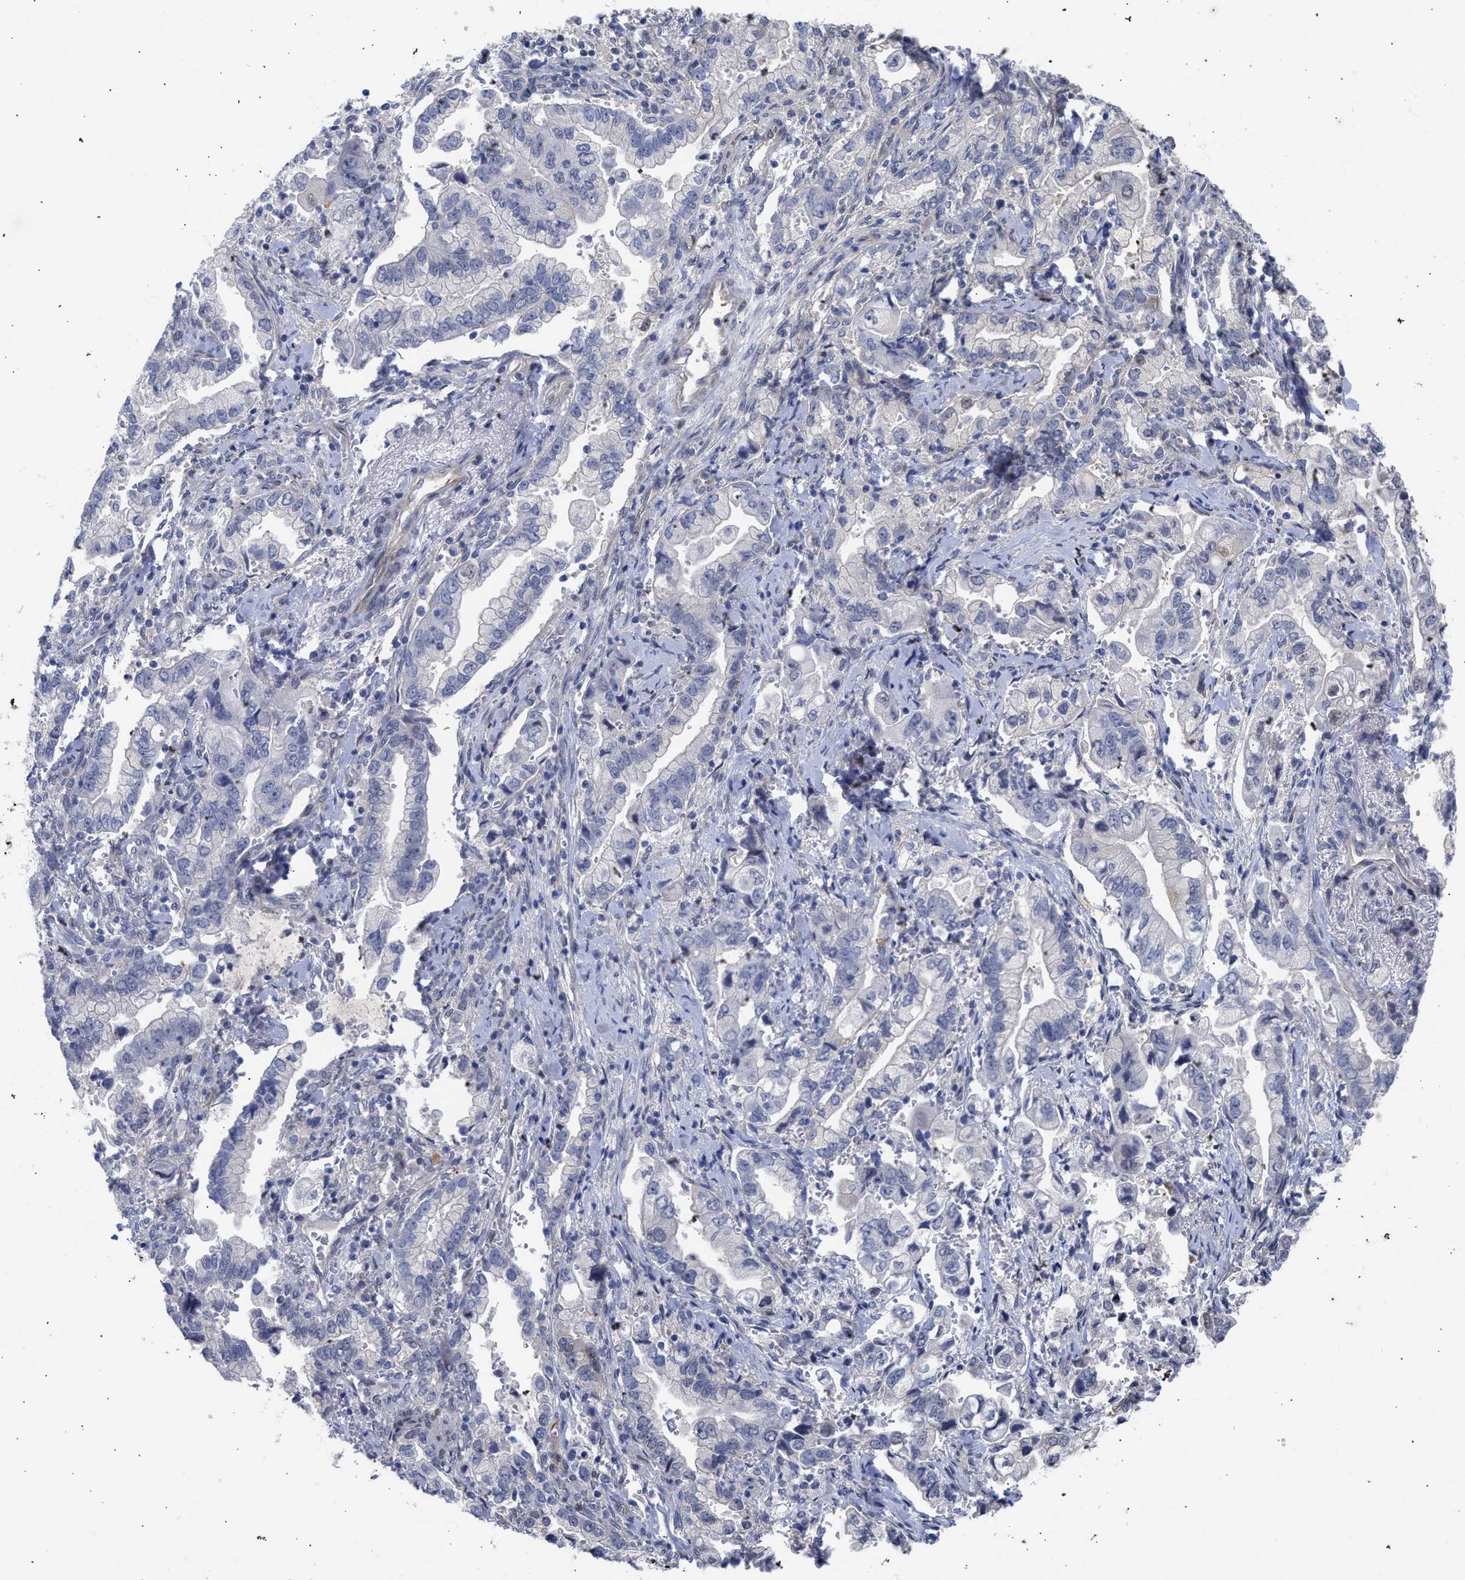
{"staining": {"intensity": "negative", "quantity": "none", "location": "none"}, "tissue": "stomach cancer", "cell_type": "Tumor cells", "image_type": "cancer", "snomed": [{"axis": "morphology", "description": "Normal tissue, NOS"}, {"axis": "morphology", "description": "Adenocarcinoma, NOS"}, {"axis": "topography", "description": "Stomach"}], "caption": "A high-resolution histopathology image shows immunohistochemistry staining of stomach cancer (adenocarcinoma), which demonstrates no significant staining in tumor cells.", "gene": "THRA", "patient": {"sex": "male", "age": 62}}